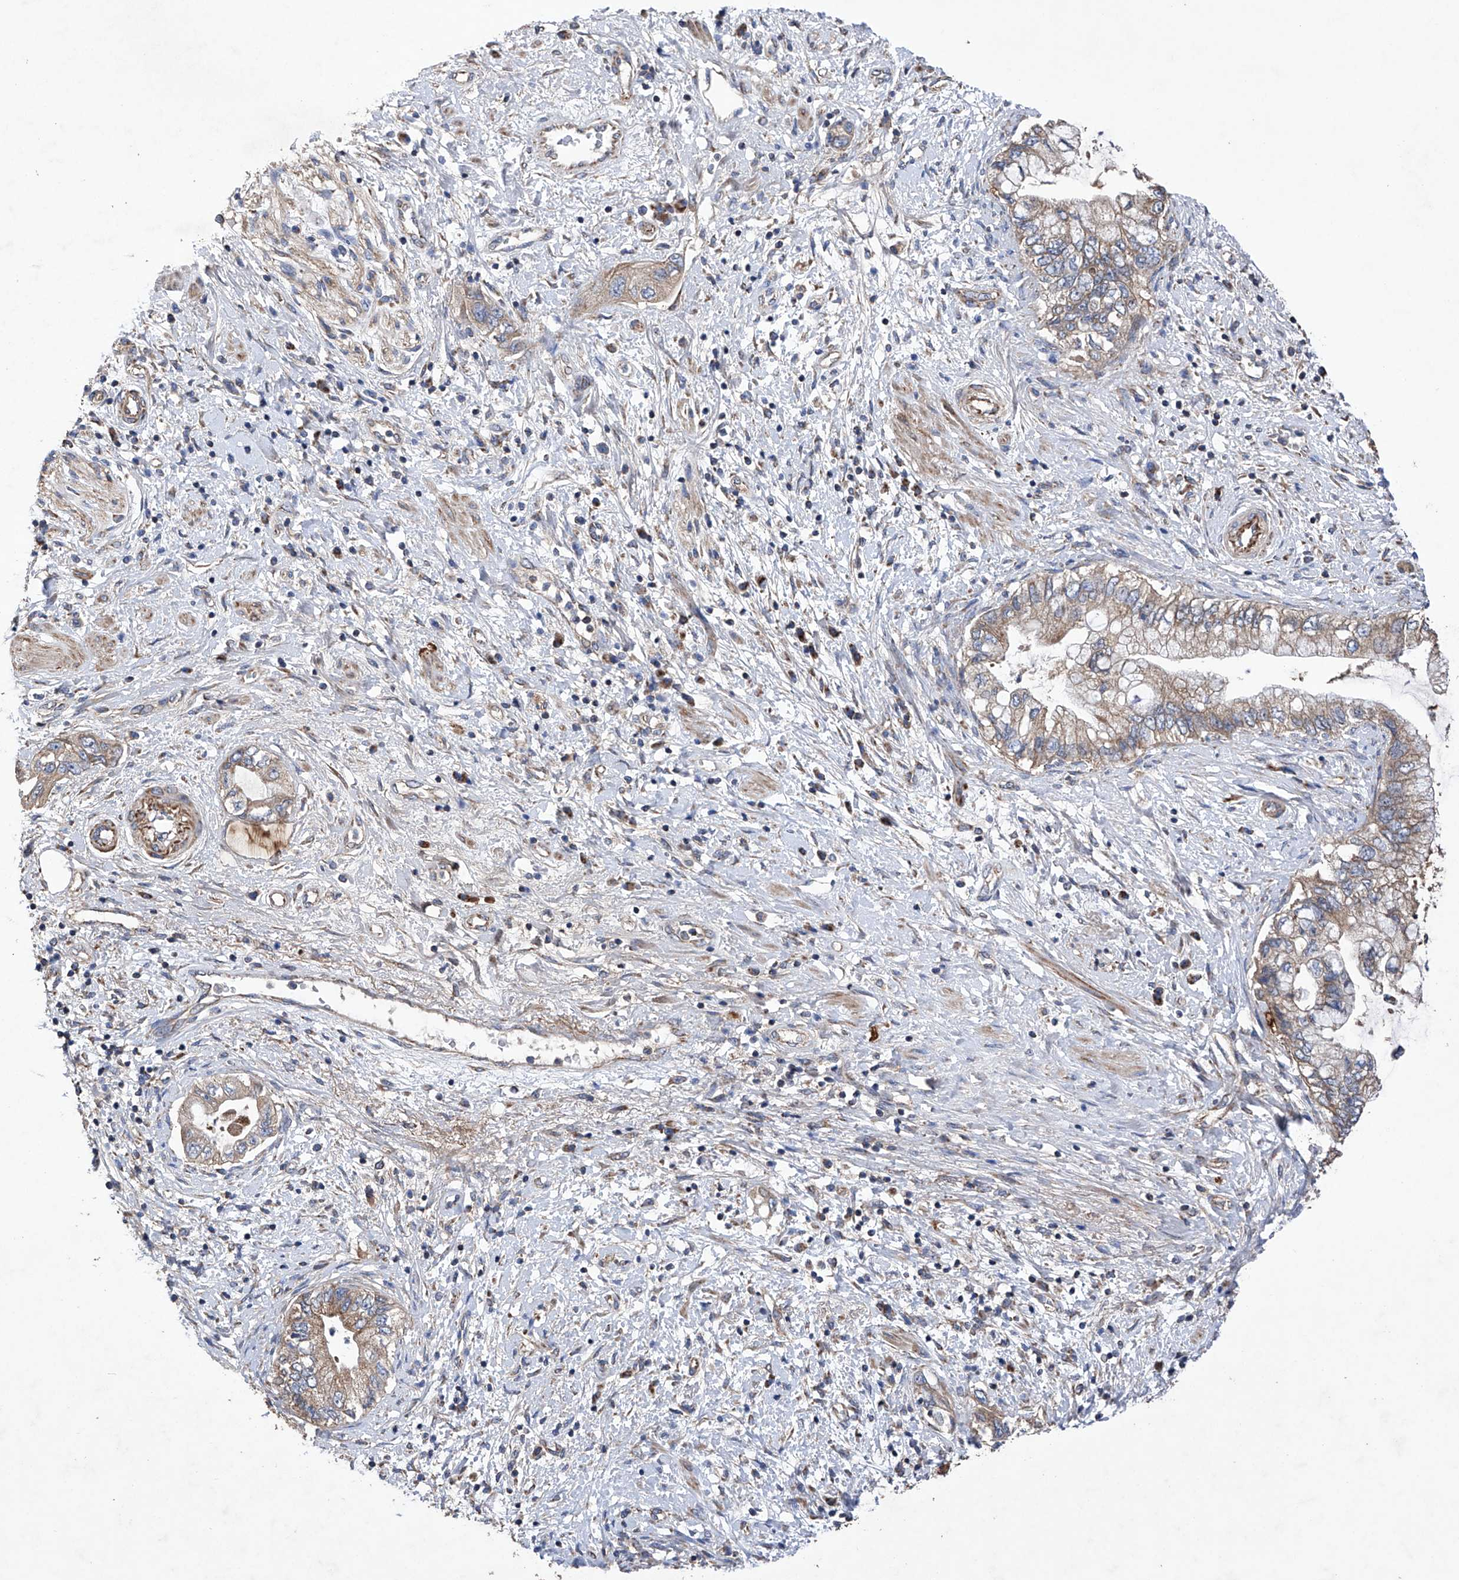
{"staining": {"intensity": "weak", "quantity": ">75%", "location": "cytoplasmic/membranous"}, "tissue": "pancreatic cancer", "cell_type": "Tumor cells", "image_type": "cancer", "snomed": [{"axis": "morphology", "description": "Adenocarcinoma, NOS"}, {"axis": "topography", "description": "Pancreas"}], "caption": "The micrograph exhibits staining of adenocarcinoma (pancreatic), revealing weak cytoplasmic/membranous protein positivity (brown color) within tumor cells.", "gene": "EFCAB2", "patient": {"sex": "female", "age": 73}}